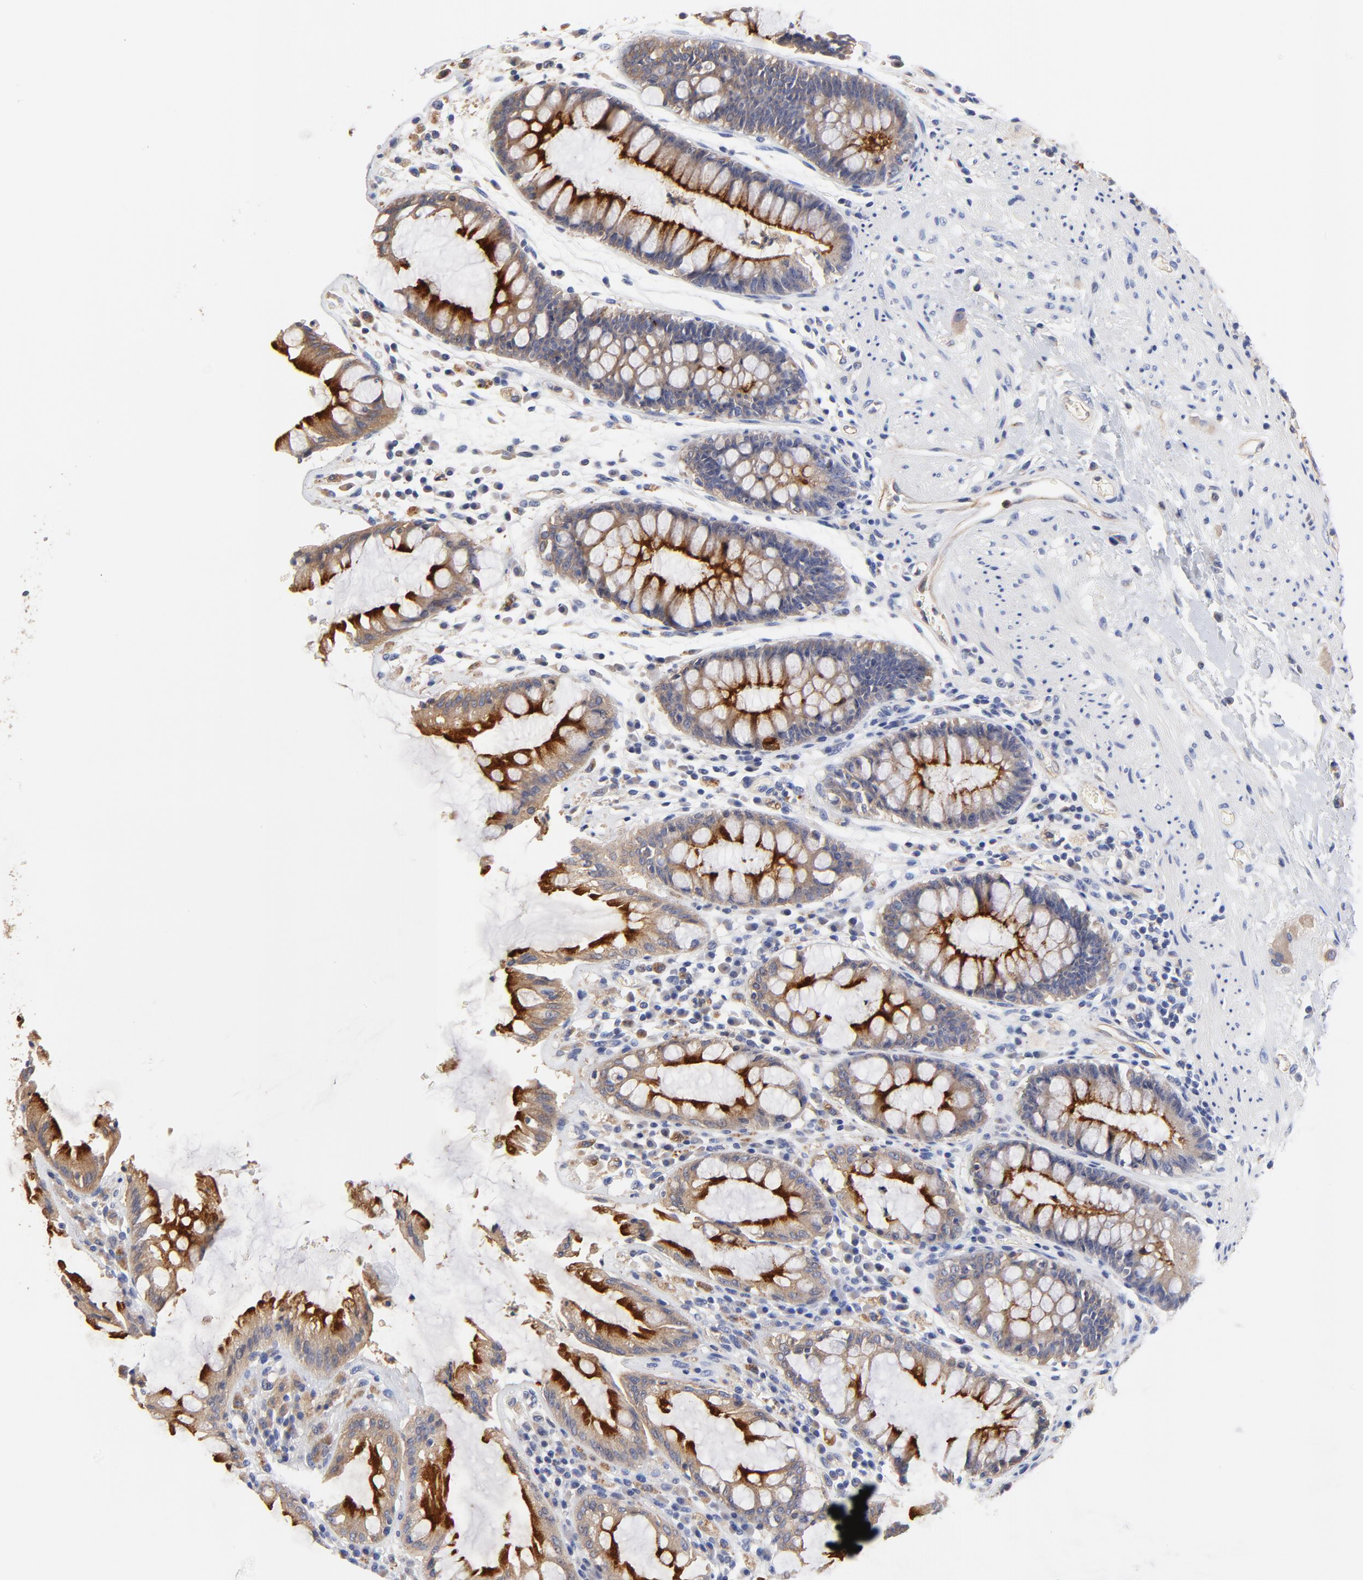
{"staining": {"intensity": "strong", "quantity": ">75%", "location": "cytoplasmic/membranous"}, "tissue": "rectum", "cell_type": "Glandular cells", "image_type": "normal", "snomed": [{"axis": "morphology", "description": "Normal tissue, NOS"}, {"axis": "topography", "description": "Rectum"}], "caption": "Protein staining of unremarkable rectum displays strong cytoplasmic/membranous positivity in approximately >75% of glandular cells.", "gene": "FBXL2", "patient": {"sex": "female", "age": 46}}